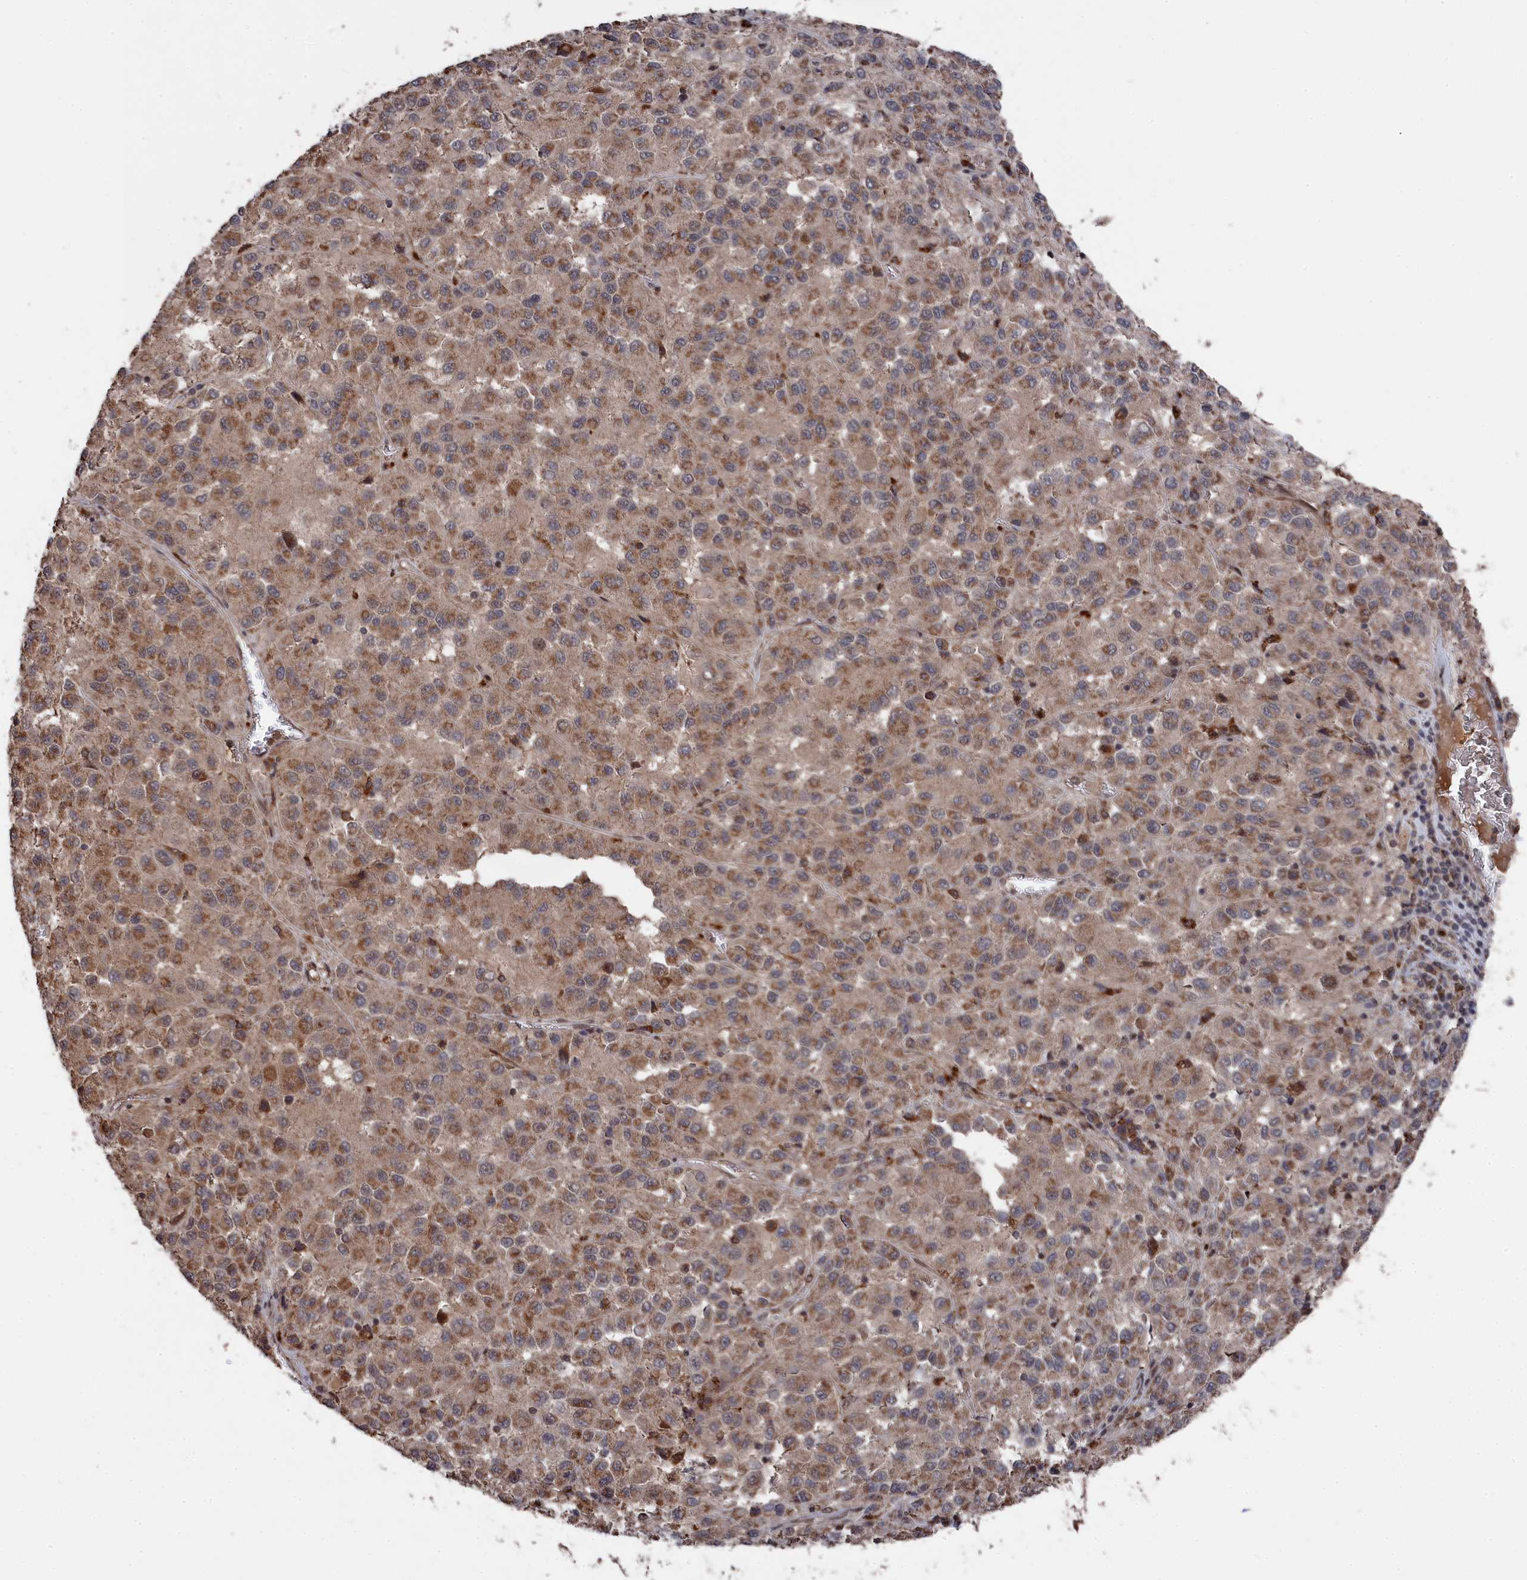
{"staining": {"intensity": "moderate", "quantity": ">75%", "location": "cytoplasmic/membranous"}, "tissue": "melanoma", "cell_type": "Tumor cells", "image_type": "cancer", "snomed": [{"axis": "morphology", "description": "Malignant melanoma, Metastatic site"}, {"axis": "topography", "description": "Lung"}], "caption": "Immunohistochemical staining of malignant melanoma (metastatic site) shows moderate cytoplasmic/membranous protein positivity in approximately >75% of tumor cells.", "gene": "CEACAM21", "patient": {"sex": "male", "age": 64}}